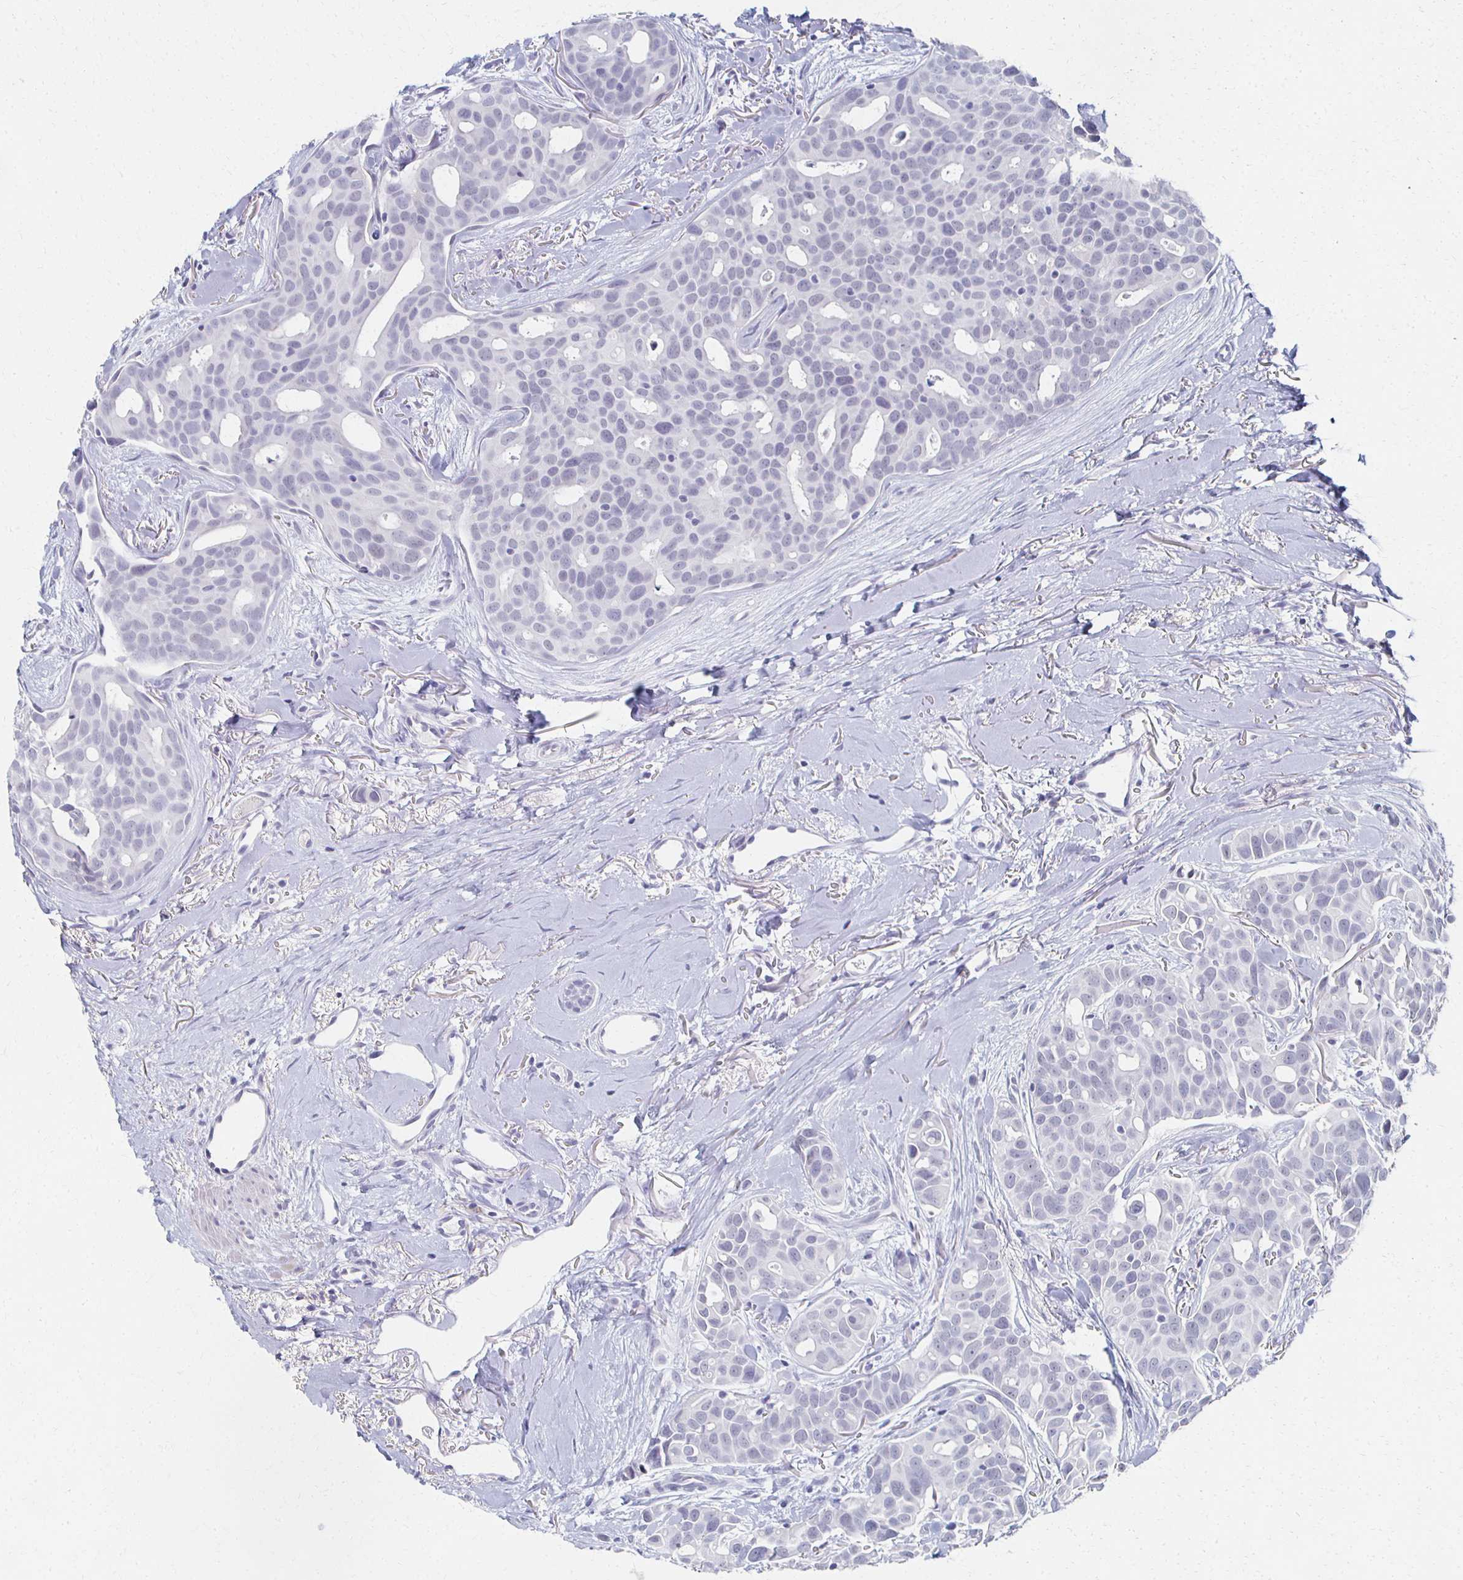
{"staining": {"intensity": "negative", "quantity": "none", "location": "none"}, "tissue": "breast cancer", "cell_type": "Tumor cells", "image_type": "cancer", "snomed": [{"axis": "morphology", "description": "Duct carcinoma"}, {"axis": "topography", "description": "Breast"}], "caption": "Photomicrograph shows no protein staining in tumor cells of breast invasive ductal carcinoma tissue.", "gene": "CXCR2", "patient": {"sex": "female", "age": 54}}